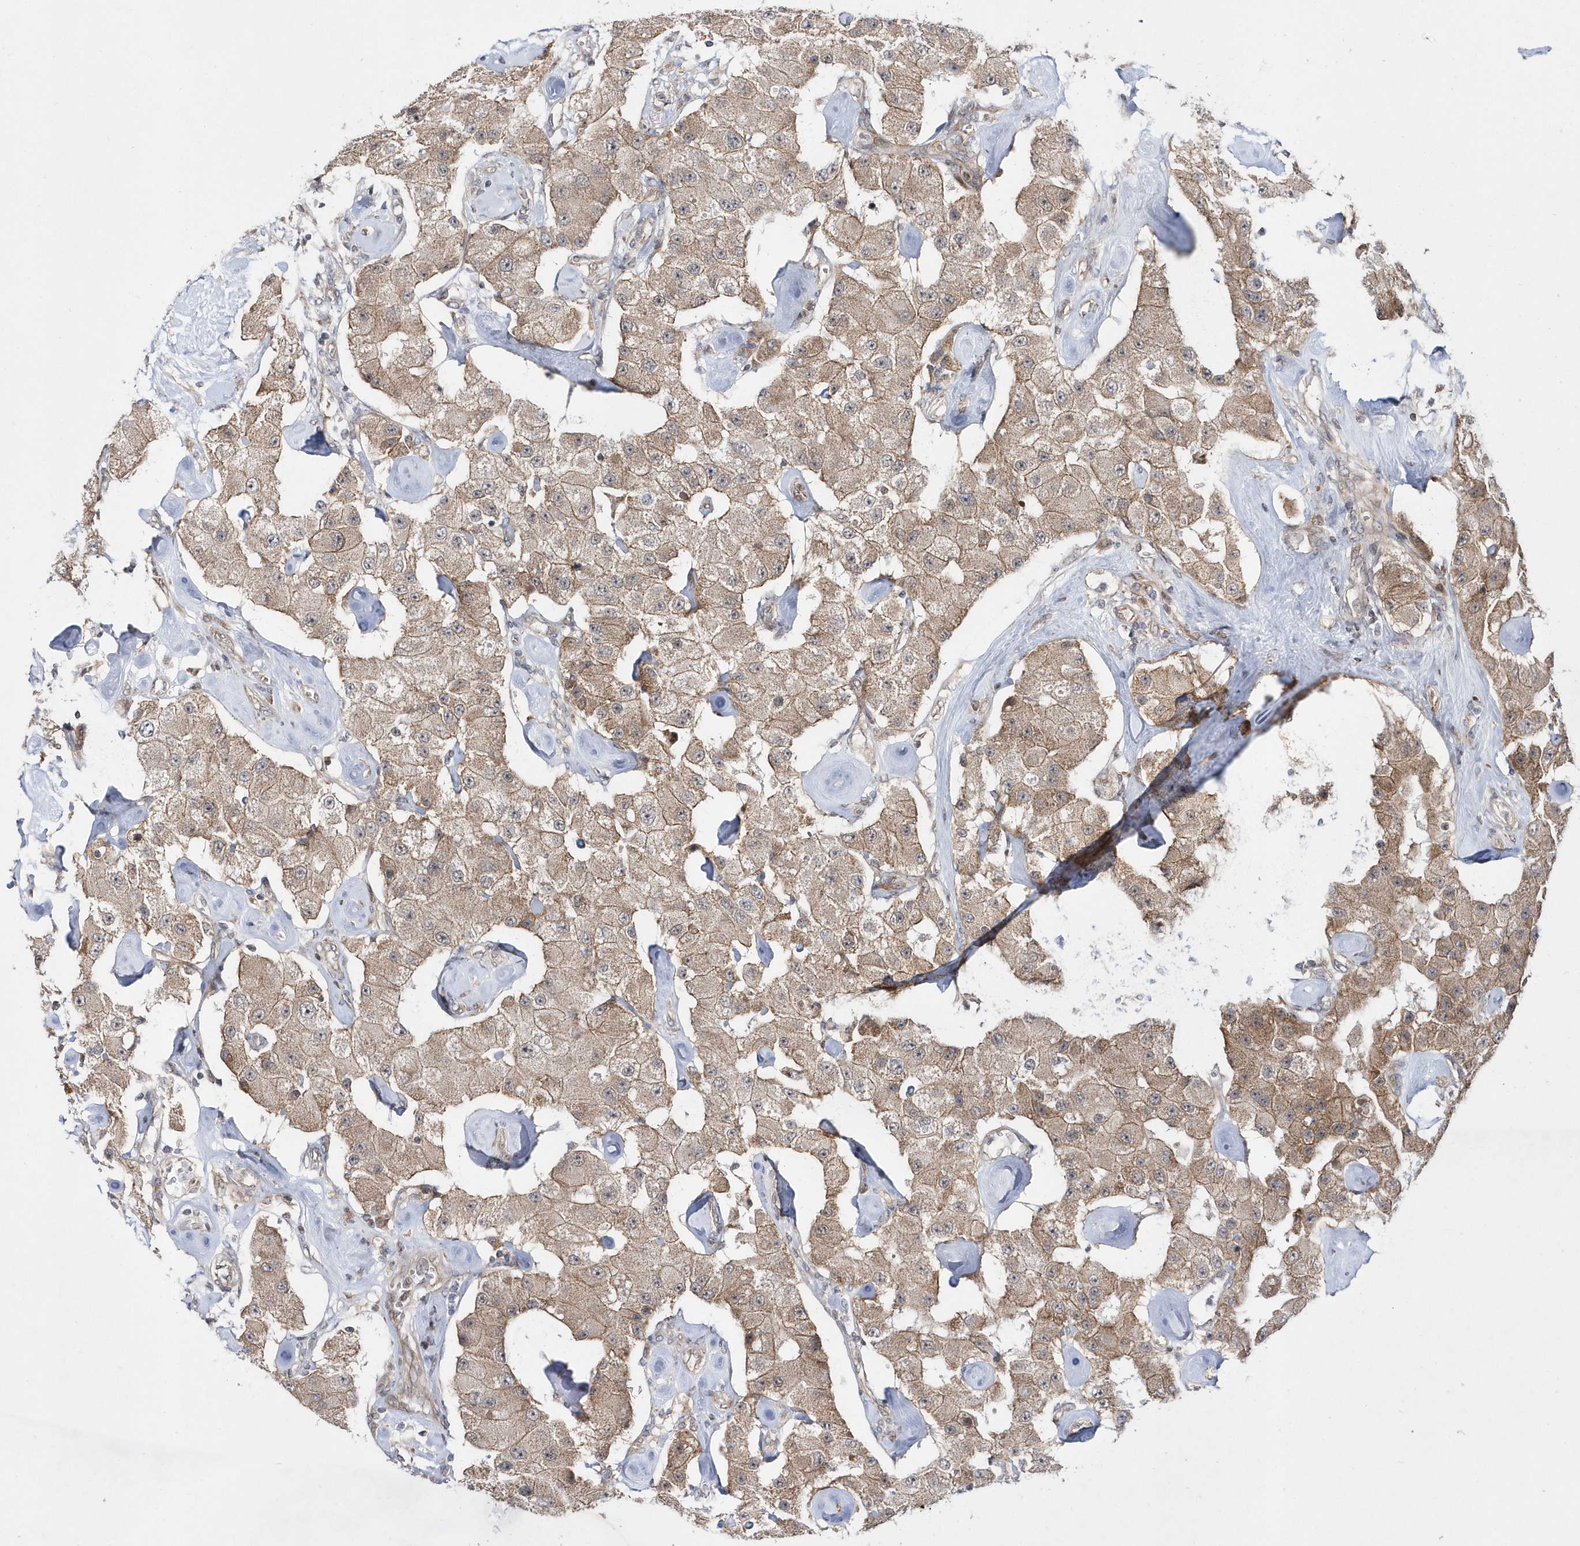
{"staining": {"intensity": "weak", "quantity": ">75%", "location": "cytoplasmic/membranous"}, "tissue": "carcinoid", "cell_type": "Tumor cells", "image_type": "cancer", "snomed": [{"axis": "morphology", "description": "Carcinoid, malignant, NOS"}, {"axis": "topography", "description": "Pancreas"}], "caption": "The micrograph demonstrates immunohistochemical staining of carcinoid. There is weak cytoplasmic/membranous expression is appreciated in approximately >75% of tumor cells. (Brightfield microscopy of DAB IHC at high magnification).", "gene": "DALRD3", "patient": {"sex": "male", "age": 41}}